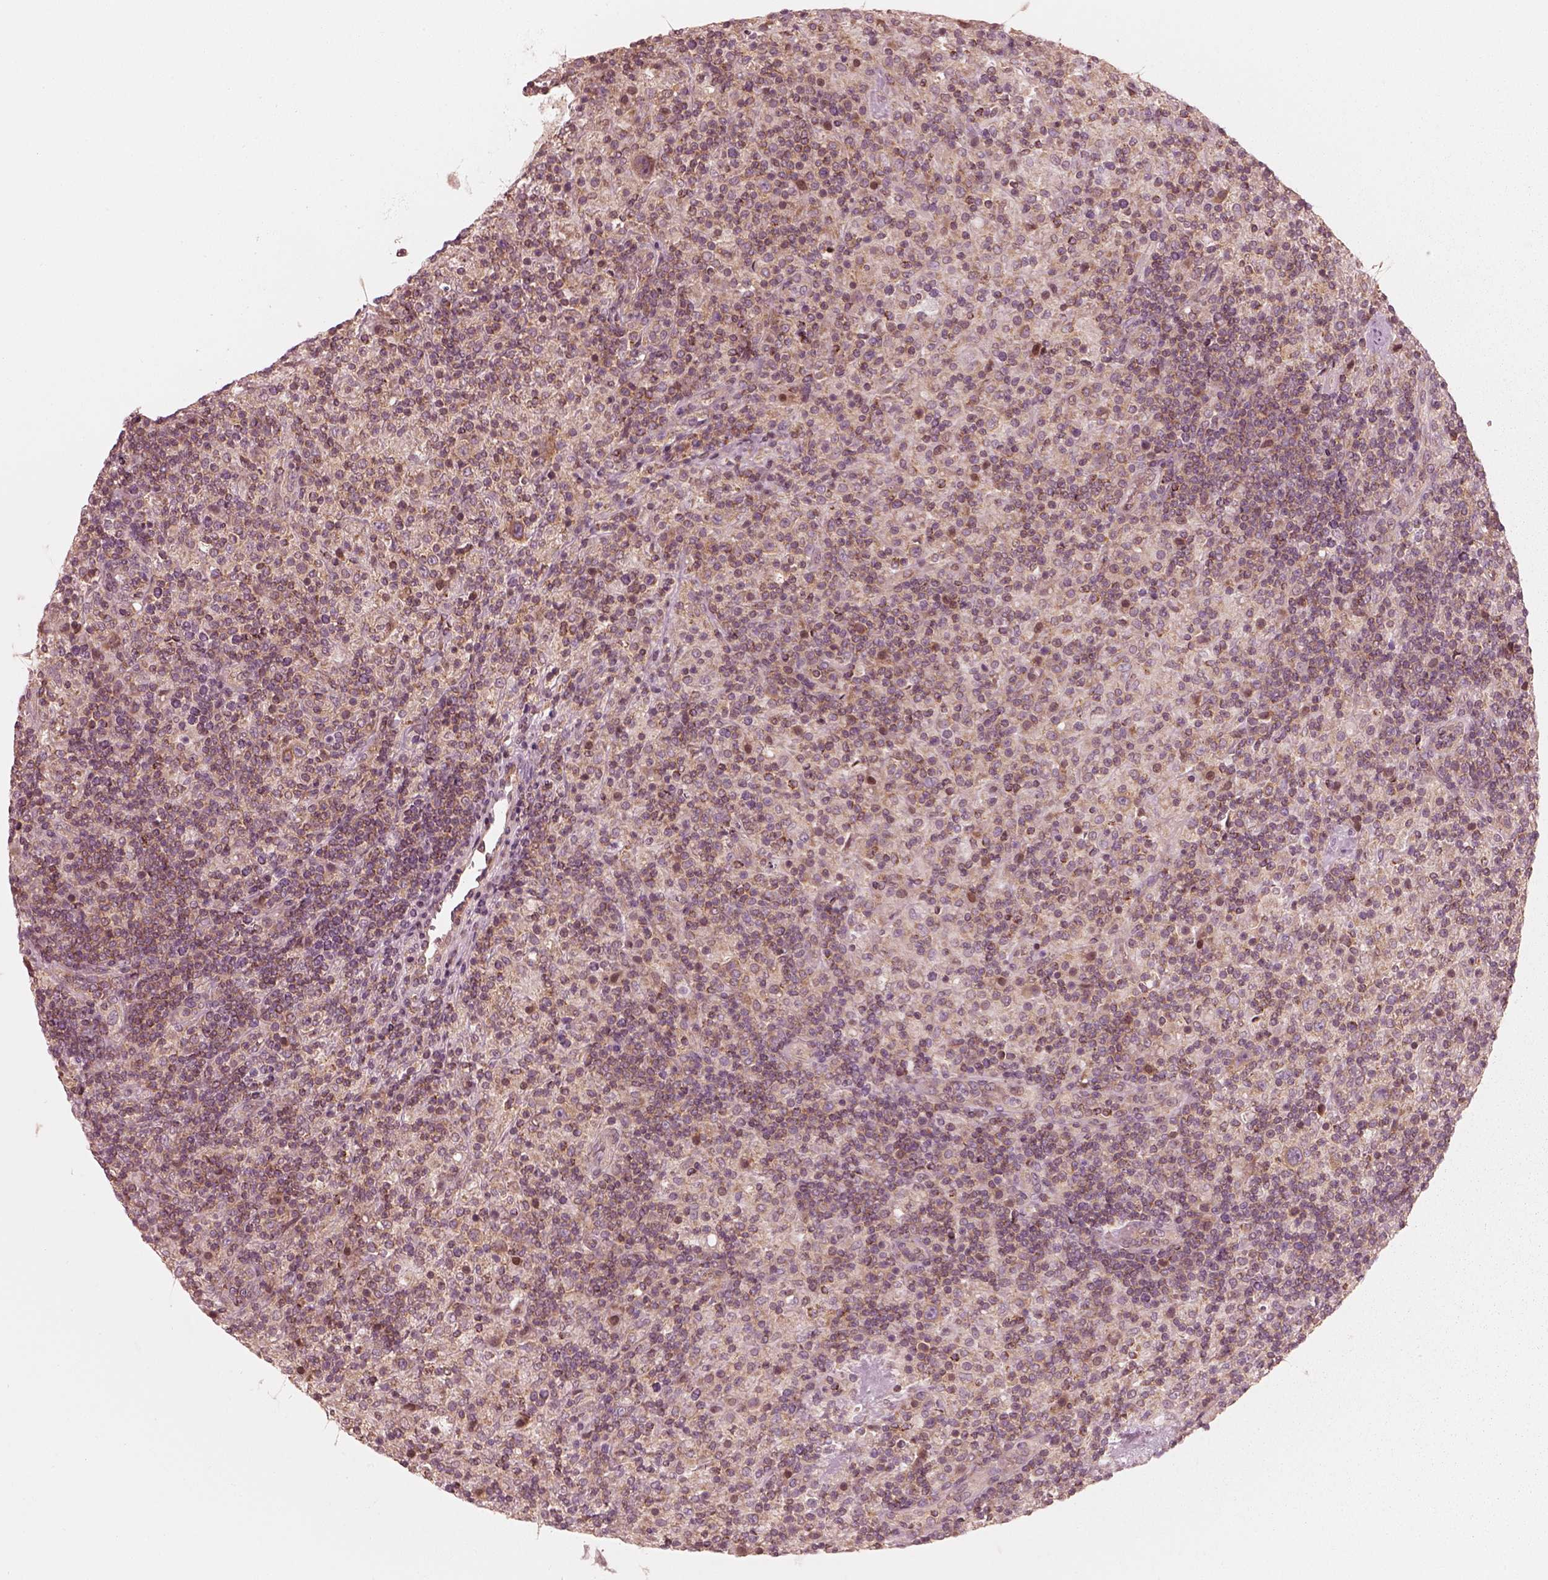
{"staining": {"intensity": "moderate", "quantity": ">75%", "location": "cytoplasmic/membranous"}, "tissue": "lymphoma", "cell_type": "Tumor cells", "image_type": "cancer", "snomed": [{"axis": "morphology", "description": "Hodgkin's disease, NOS"}, {"axis": "topography", "description": "Lymph node"}], "caption": "Immunohistochemistry (DAB) staining of human Hodgkin's disease exhibits moderate cytoplasmic/membranous protein positivity in about >75% of tumor cells.", "gene": "CNOT2", "patient": {"sex": "male", "age": 70}}